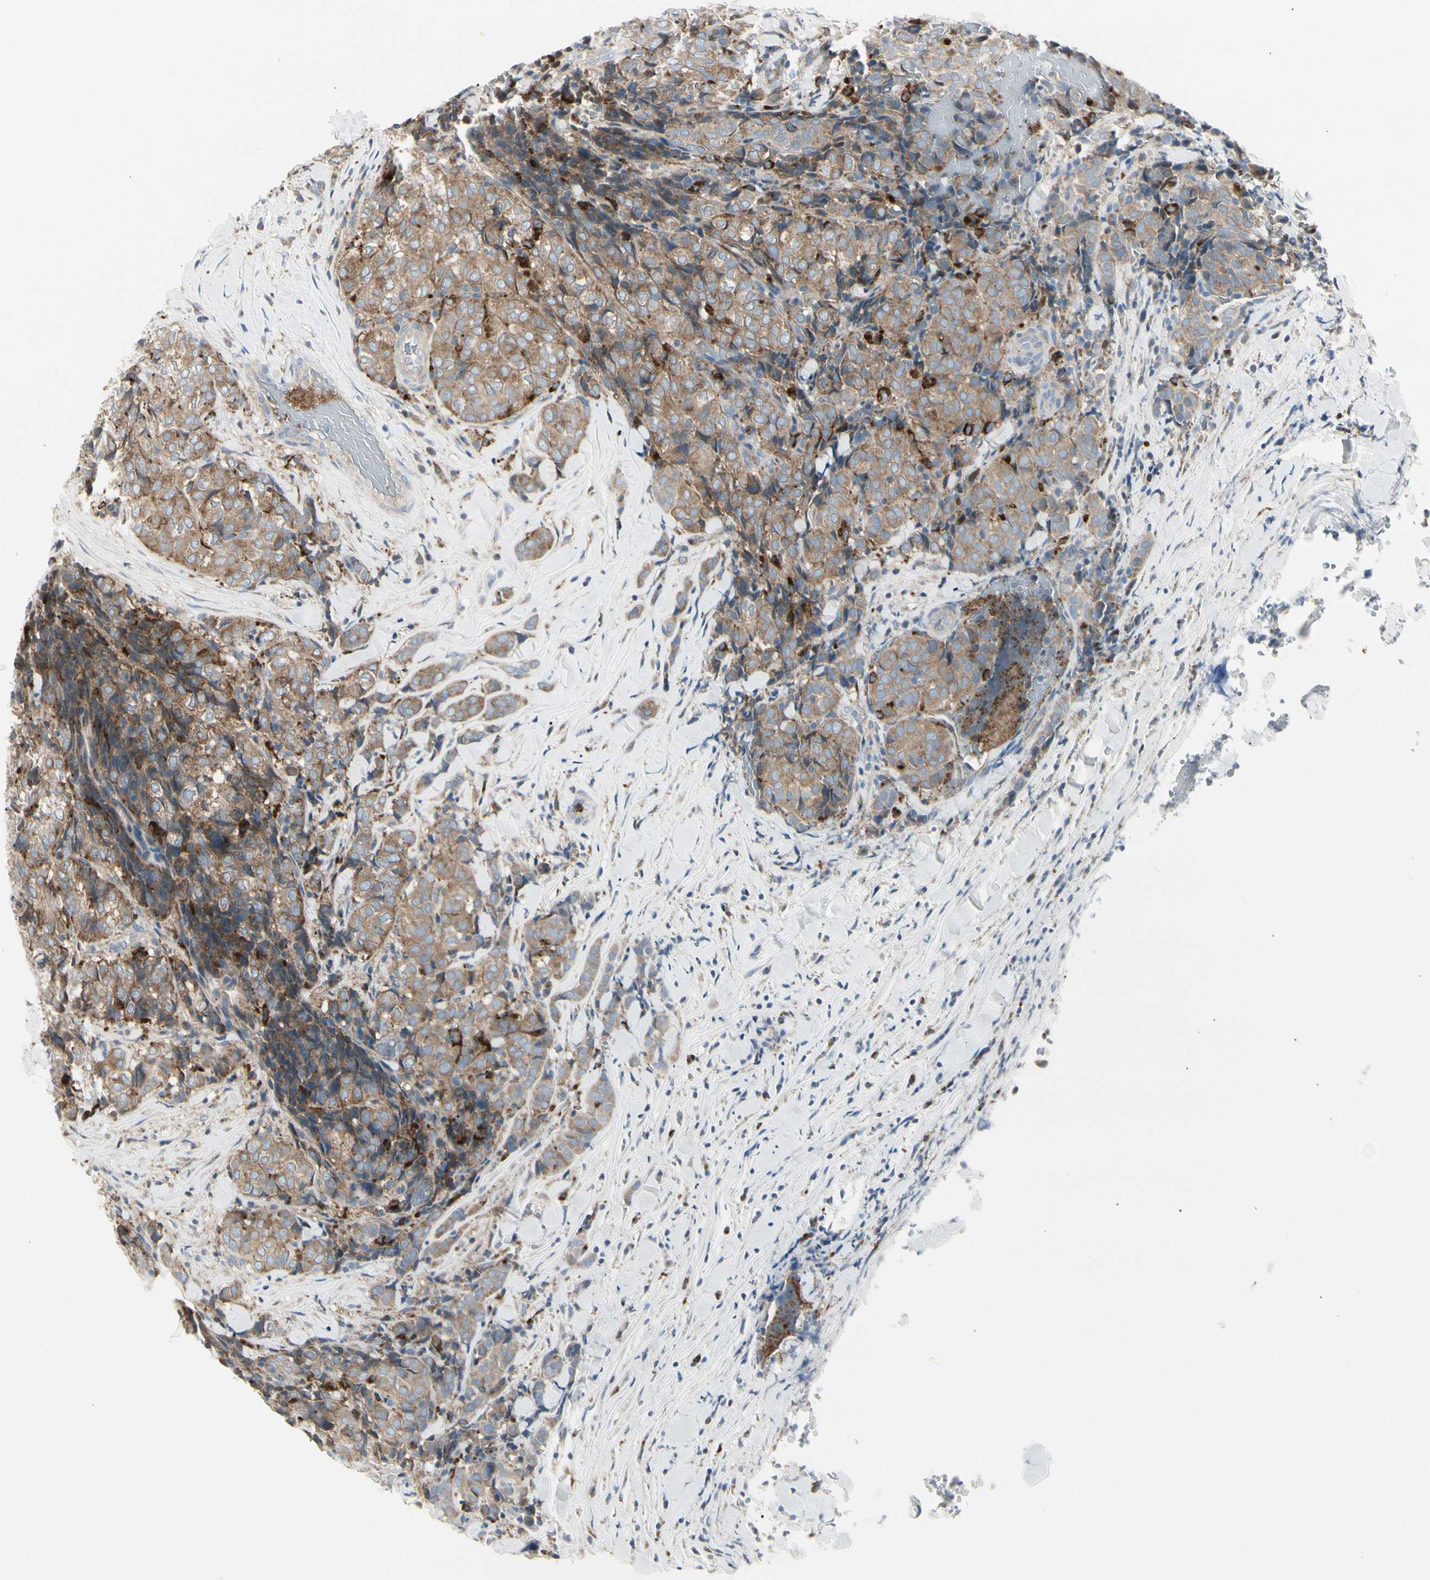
{"staining": {"intensity": "moderate", "quantity": ">75%", "location": "cytoplasmic/membranous"}, "tissue": "thyroid cancer", "cell_type": "Tumor cells", "image_type": "cancer", "snomed": [{"axis": "morphology", "description": "Normal tissue, NOS"}, {"axis": "morphology", "description": "Papillary adenocarcinoma, NOS"}, {"axis": "topography", "description": "Thyroid gland"}], "caption": "High-power microscopy captured an immunohistochemistry (IHC) photomicrograph of papillary adenocarcinoma (thyroid), revealing moderate cytoplasmic/membranous expression in about >75% of tumor cells. The staining was performed using DAB to visualize the protein expression in brown, while the nuclei were stained in blue with hematoxylin (Magnification: 20x).", "gene": "ATP6V1B2", "patient": {"sex": "female", "age": 30}}